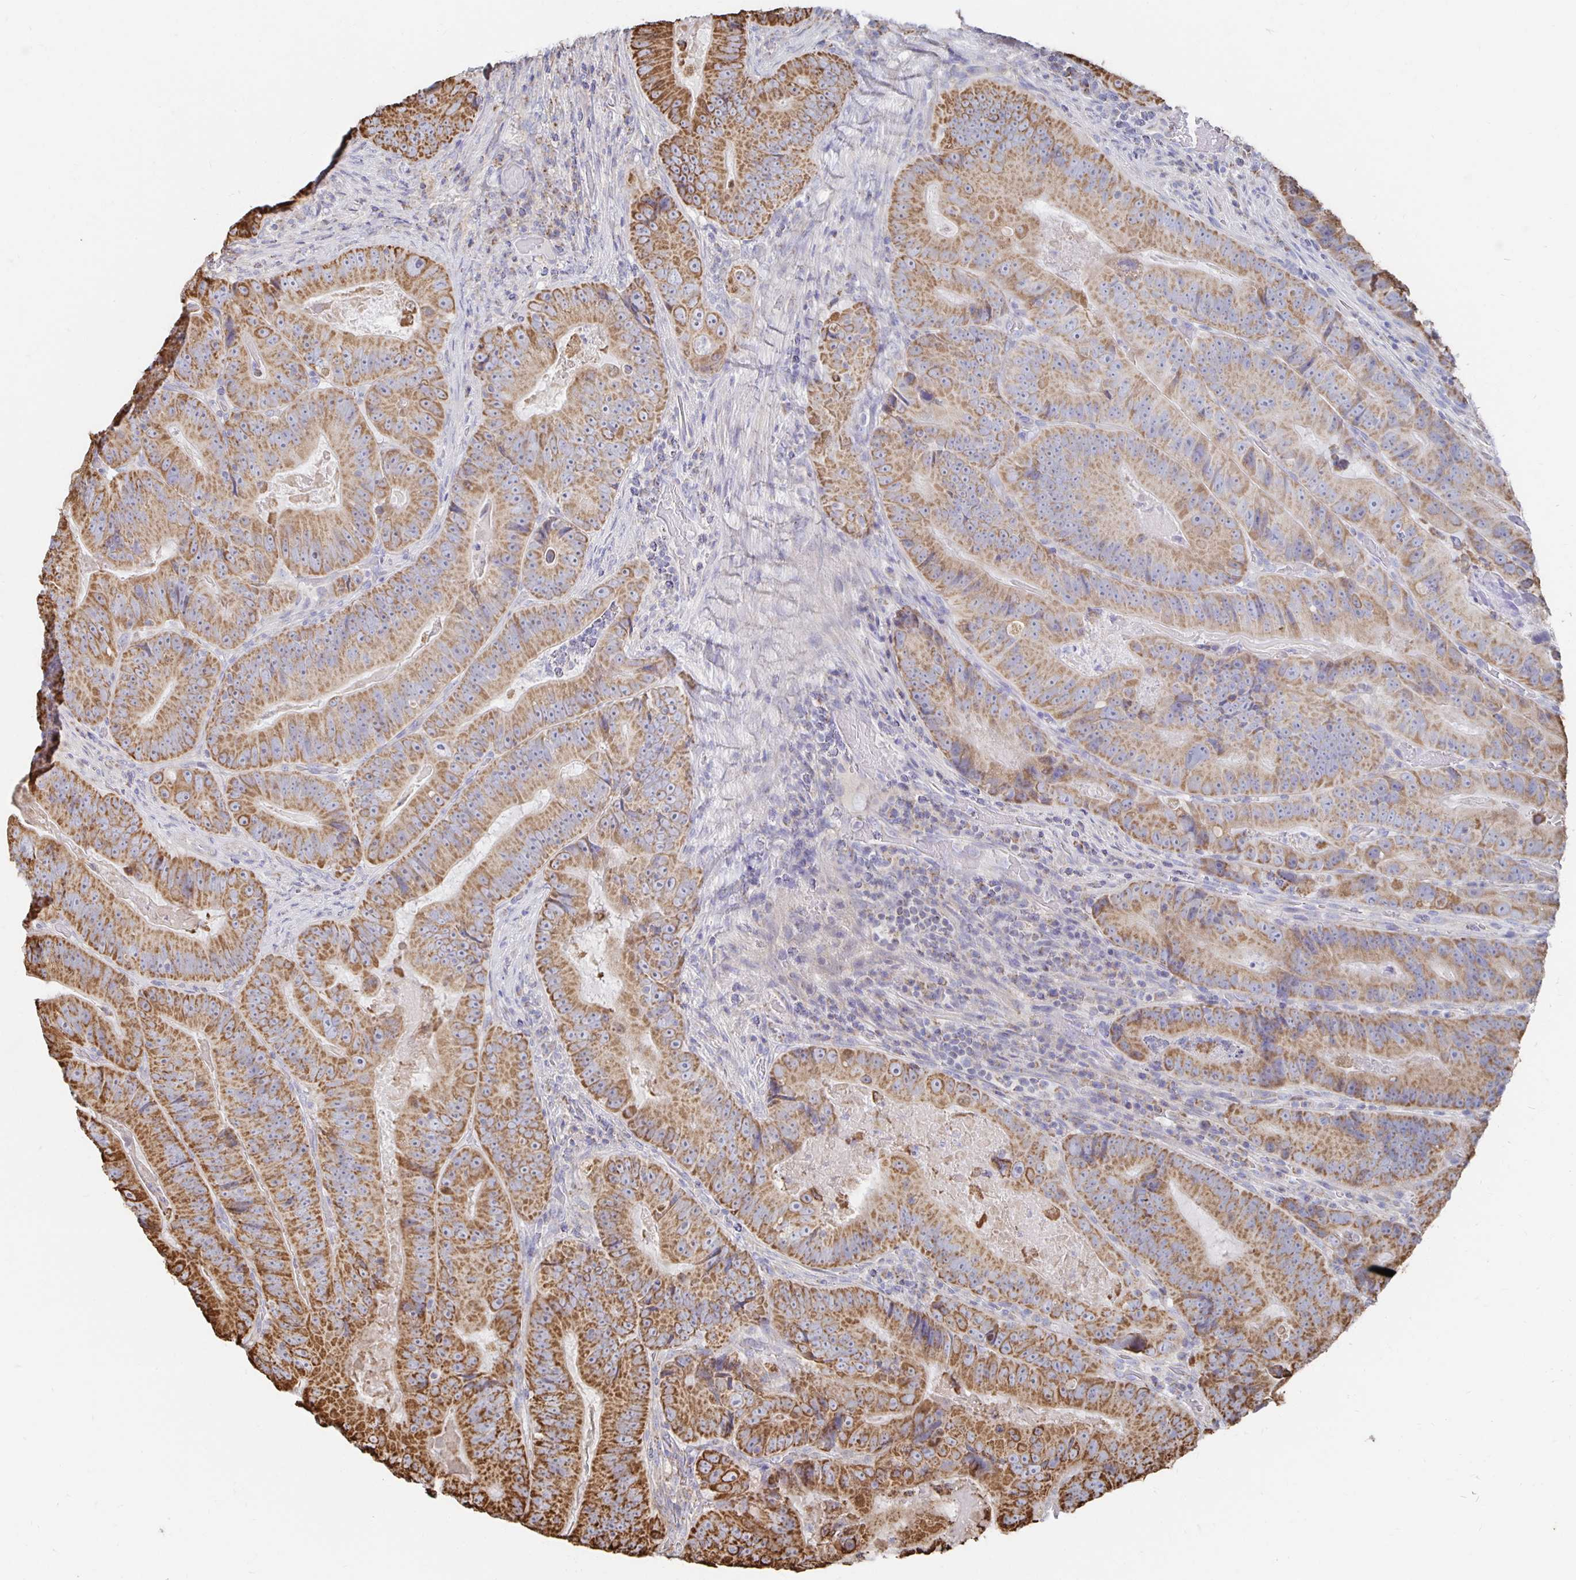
{"staining": {"intensity": "moderate", "quantity": ">75%", "location": "cytoplasmic/membranous"}, "tissue": "colorectal cancer", "cell_type": "Tumor cells", "image_type": "cancer", "snomed": [{"axis": "morphology", "description": "Adenocarcinoma, NOS"}, {"axis": "topography", "description": "Colon"}], "caption": "IHC staining of colorectal cancer (adenocarcinoma), which shows medium levels of moderate cytoplasmic/membranous positivity in approximately >75% of tumor cells indicating moderate cytoplasmic/membranous protein staining. The staining was performed using DAB (brown) for protein detection and nuclei were counterstained in hematoxylin (blue).", "gene": "NKX2-8", "patient": {"sex": "female", "age": 86}}